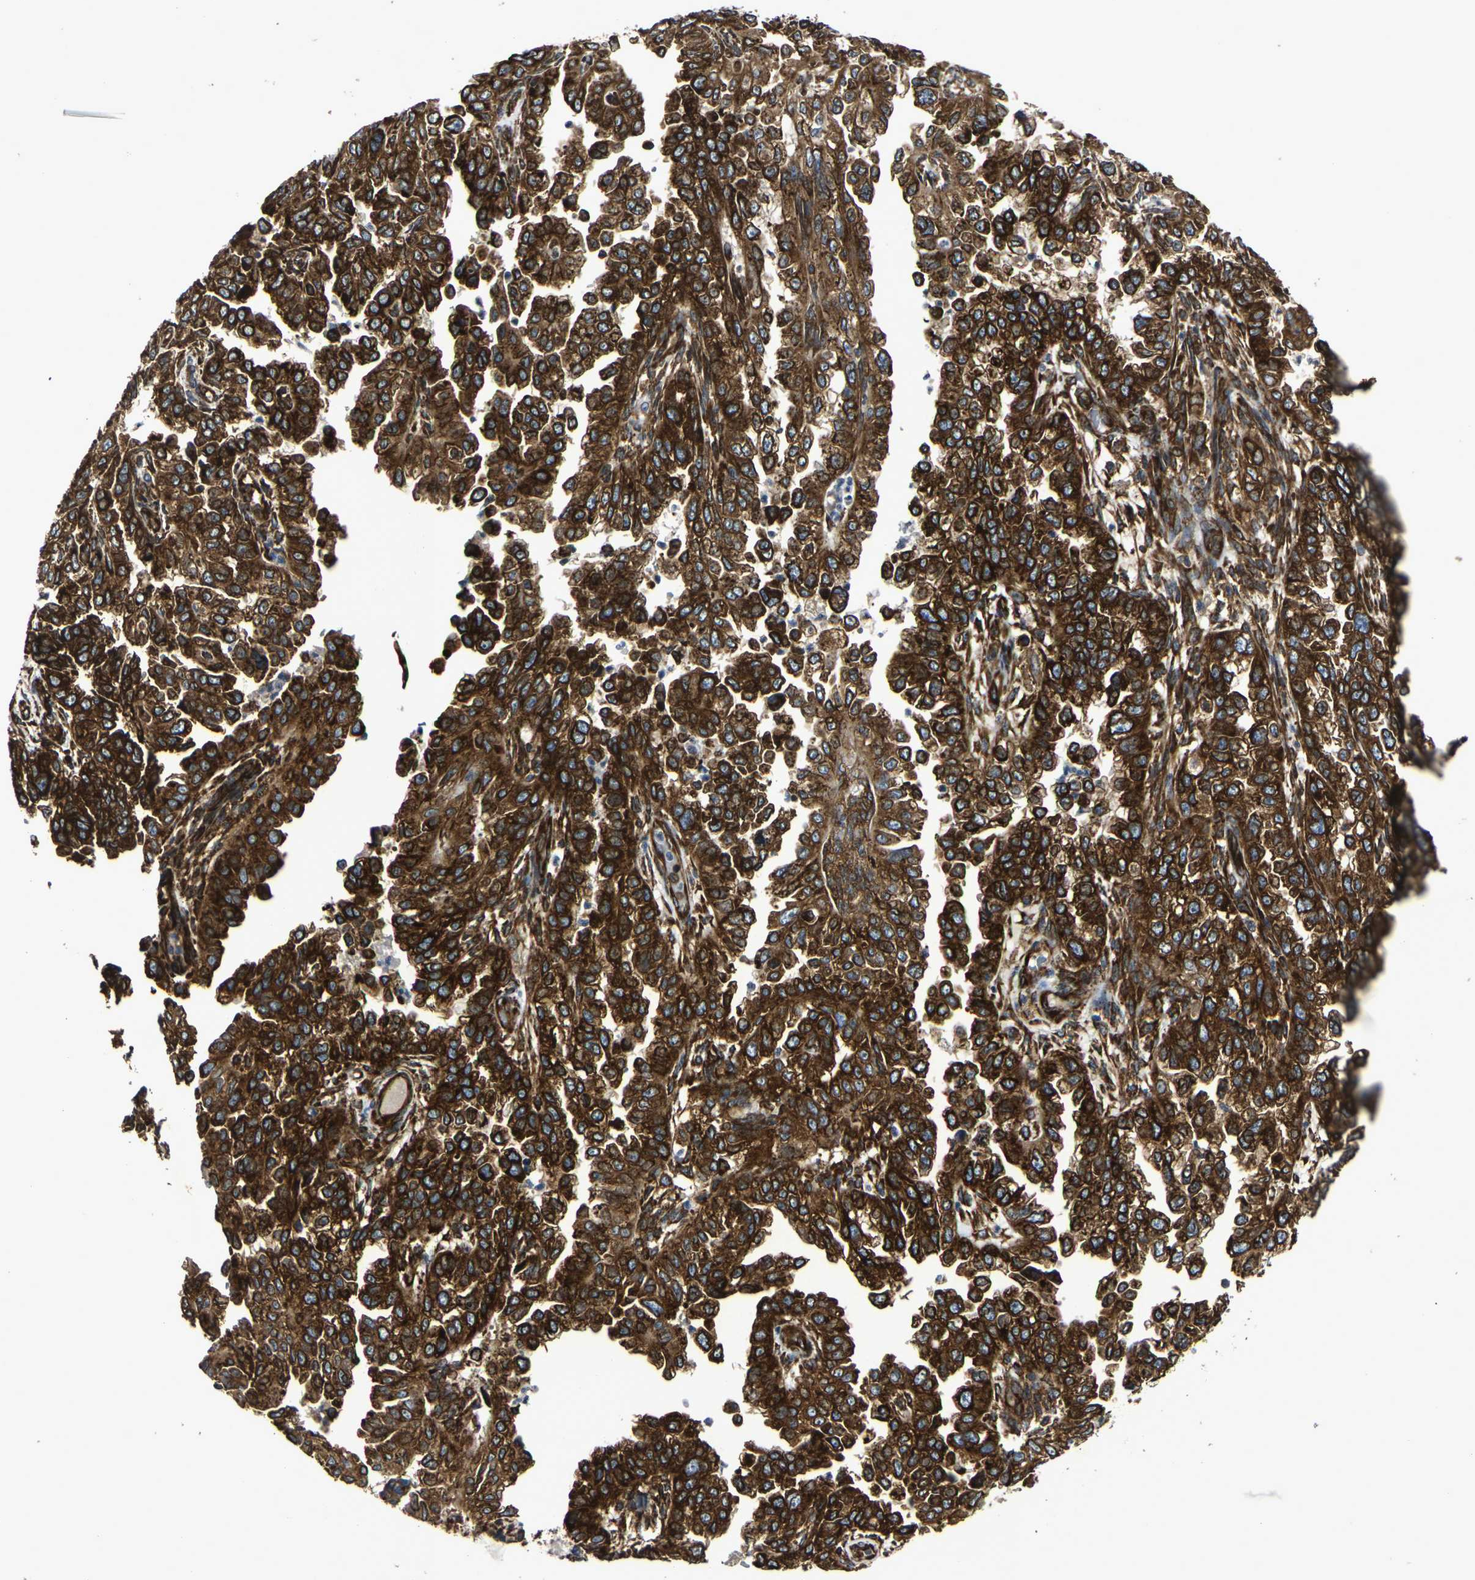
{"staining": {"intensity": "strong", "quantity": ">75%", "location": "cytoplasmic/membranous"}, "tissue": "endometrial cancer", "cell_type": "Tumor cells", "image_type": "cancer", "snomed": [{"axis": "morphology", "description": "Adenocarcinoma, NOS"}, {"axis": "topography", "description": "Endometrium"}], "caption": "Protein expression analysis of human endometrial cancer reveals strong cytoplasmic/membranous staining in approximately >75% of tumor cells. (DAB (3,3'-diaminobenzidine) = brown stain, brightfield microscopy at high magnification).", "gene": "MARCHF2", "patient": {"sex": "female", "age": 85}}